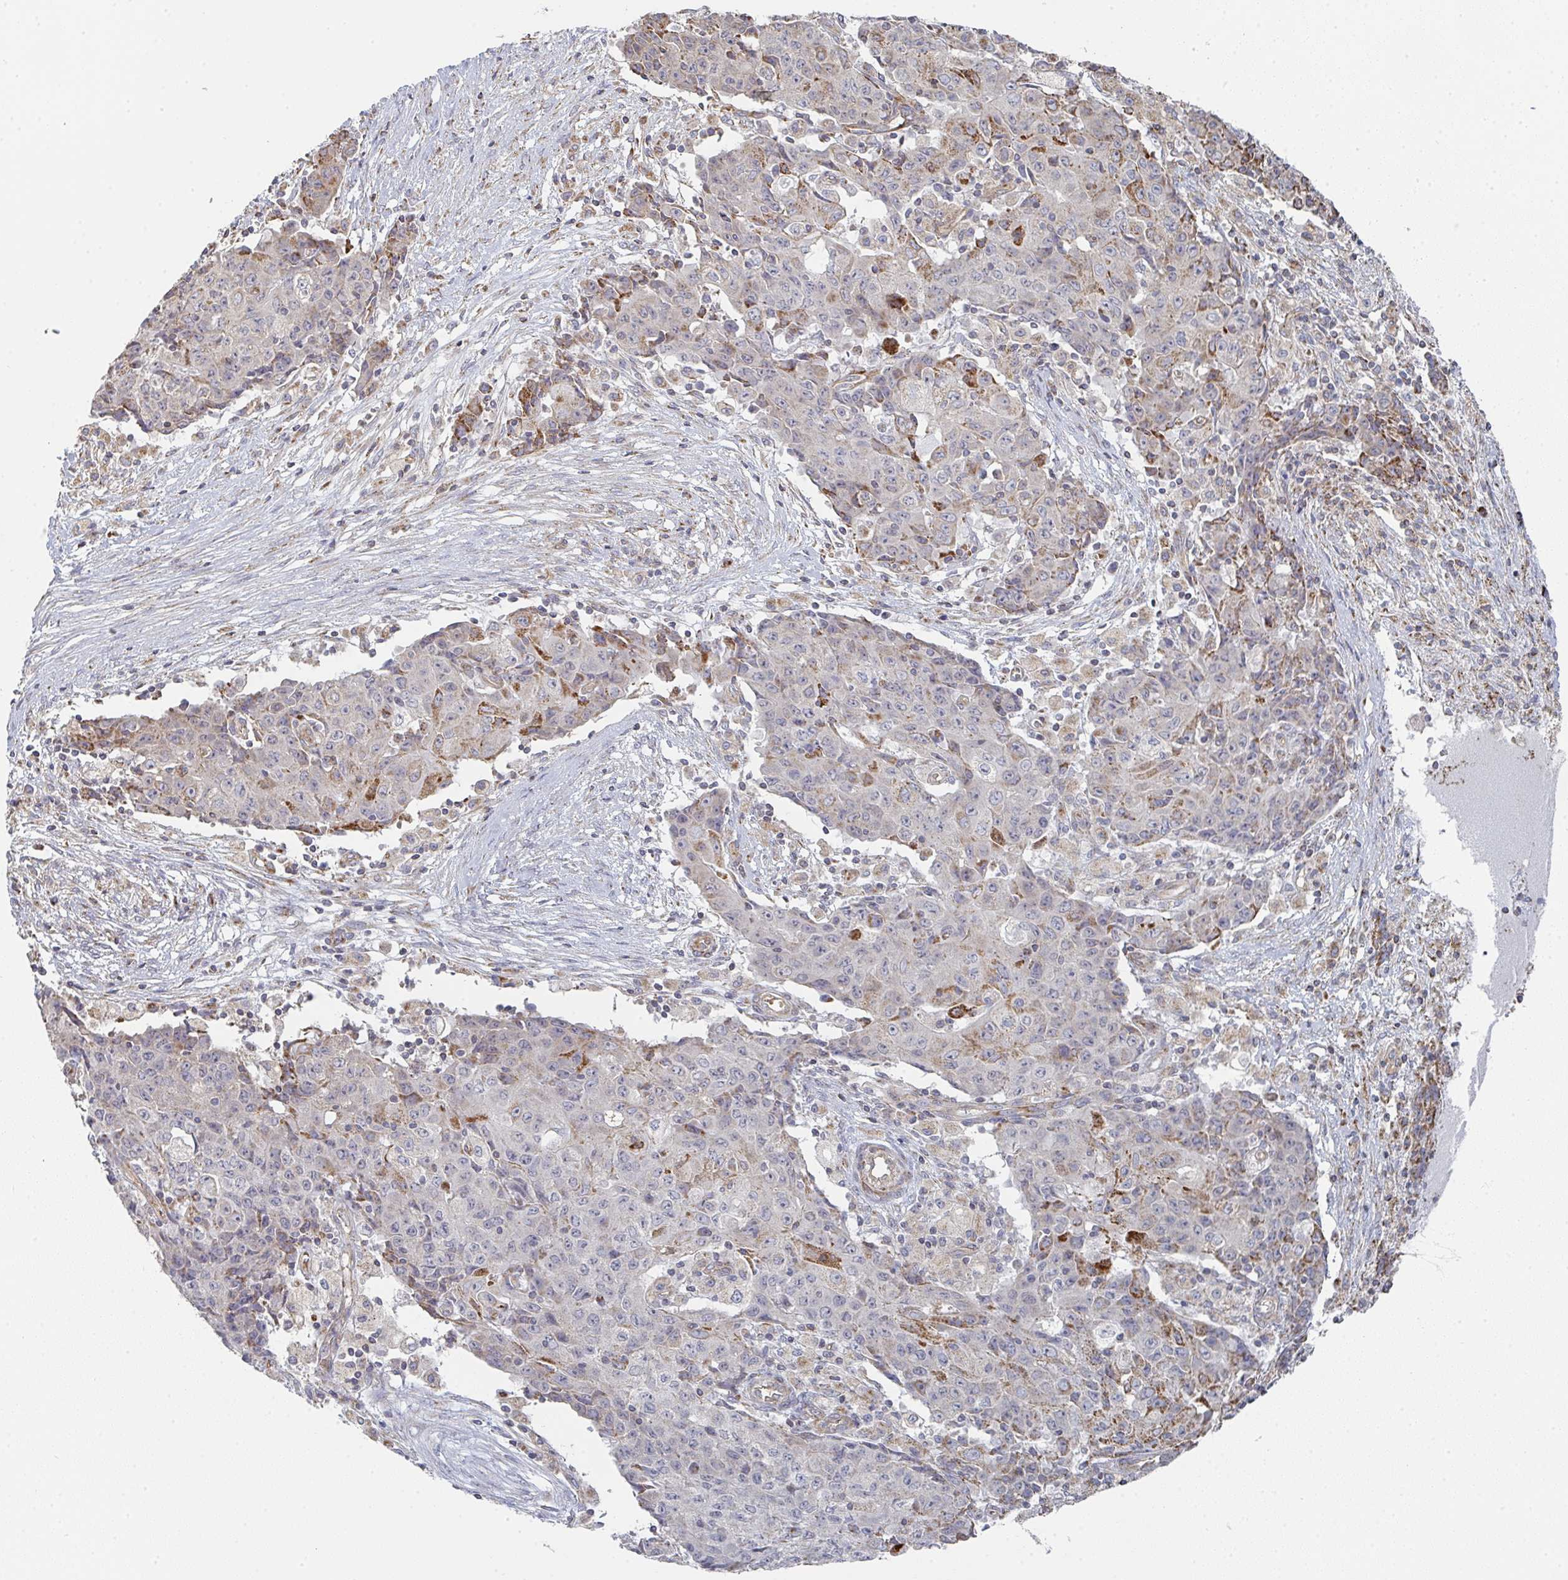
{"staining": {"intensity": "moderate", "quantity": "<25%", "location": "cytoplasmic/membranous"}, "tissue": "ovarian cancer", "cell_type": "Tumor cells", "image_type": "cancer", "snomed": [{"axis": "morphology", "description": "Carcinoma, endometroid"}, {"axis": "topography", "description": "Ovary"}], "caption": "IHC micrograph of human endometroid carcinoma (ovarian) stained for a protein (brown), which reveals low levels of moderate cytoplasmic/membranous positivity in about <25% of tumor cells.", "gene": "ZNF526", "patient": {"sex": "female", "age": 42}}